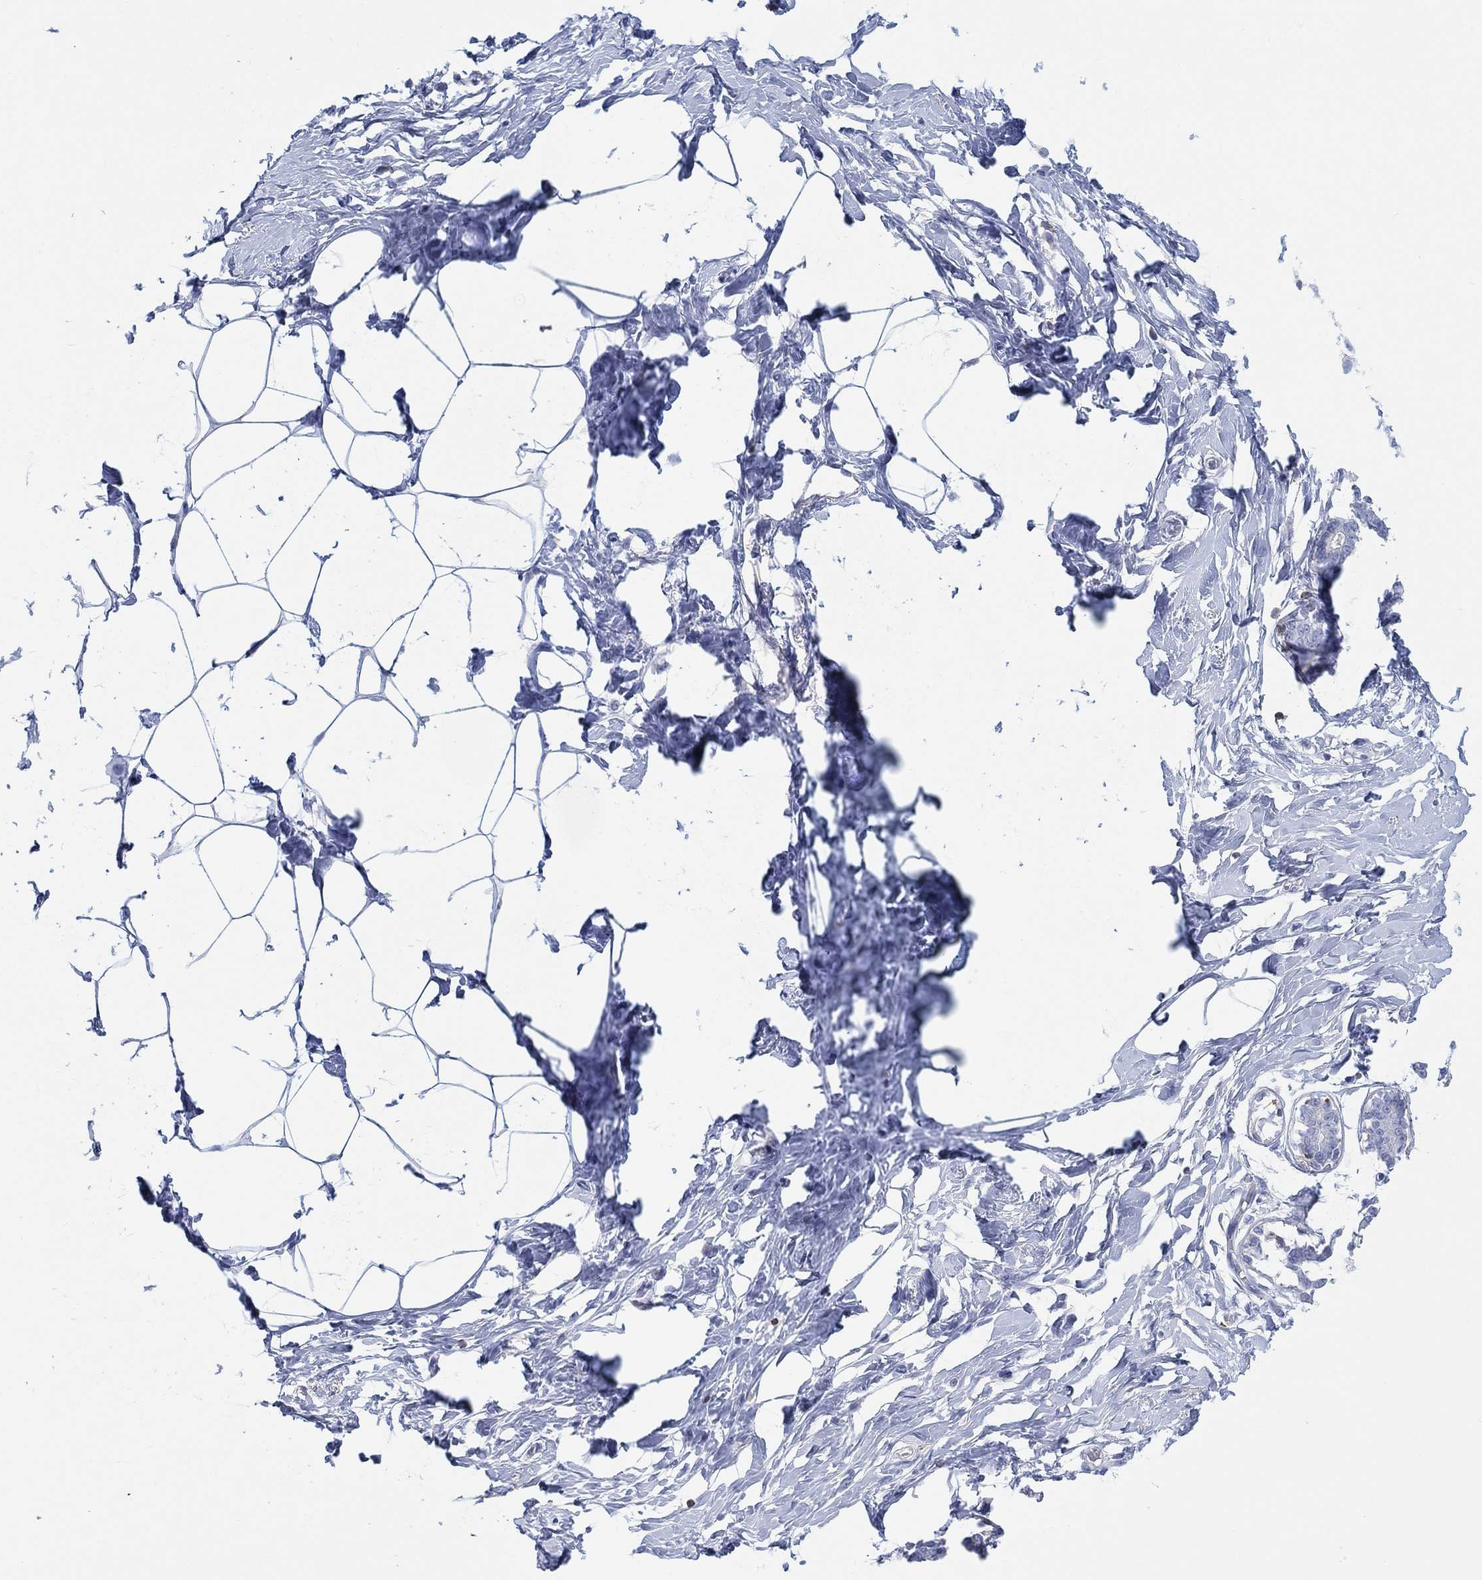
{"staining": {"intensity": "negative", "quantity": "none", "location": "none"}, "tissue": "breast", "cell_type": "Adipocytes", "image_type": "normal", "snomed": [{"axis": "morphology", "description": "Normal tissue, NOS"}, {"axis": "morphology", "description": "Lobular carcinoma, in situ"}, {"axis": "topography", "description": "Breast"}], "caption": "There is no significant positivity in adipocytes of breast. (DAB (3,3'-diaminobenzidine) IHC with hematoxylin counter stain).", "gene": "SEPTIN1", "patient": {"sex": "female", "age": 35}}